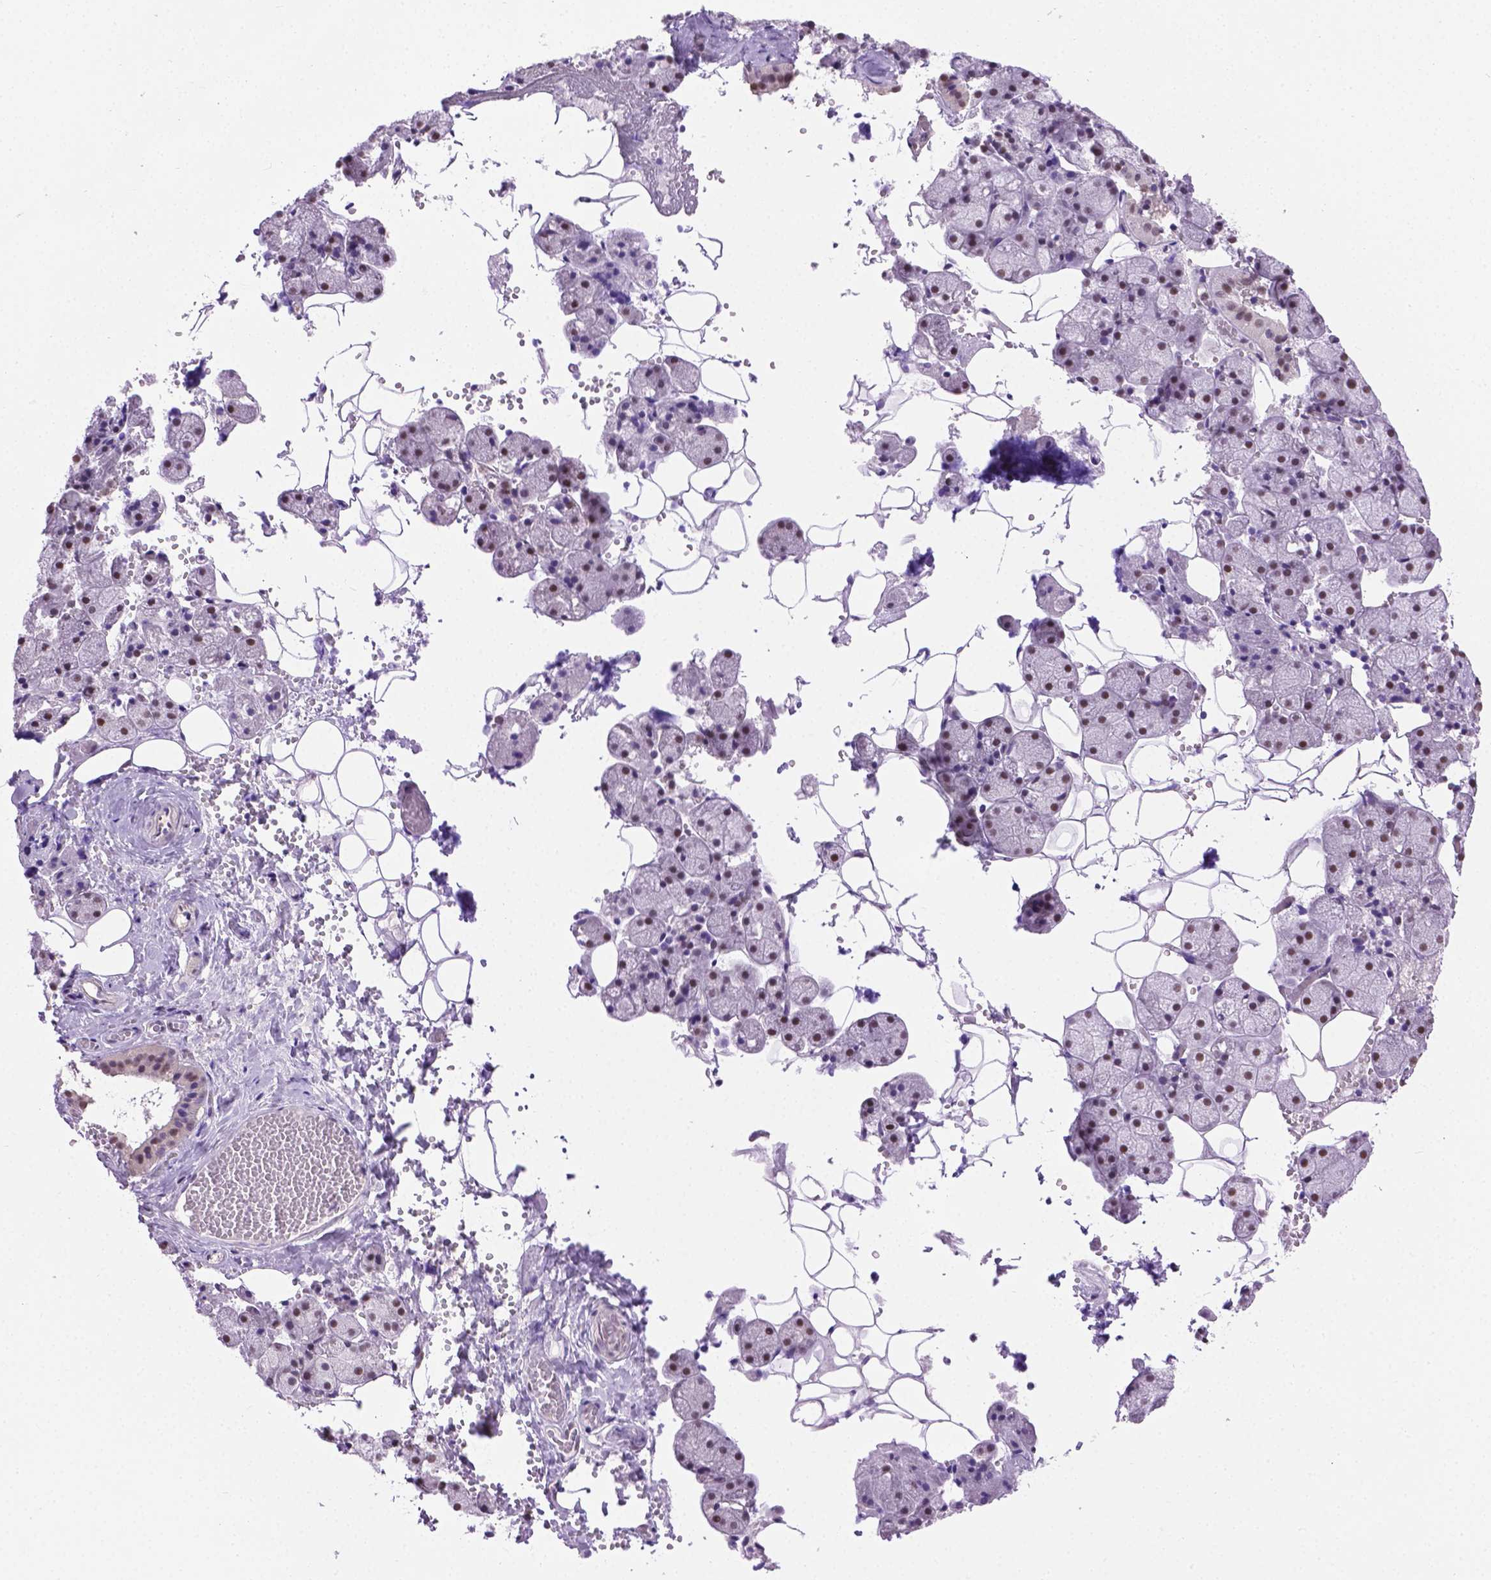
{"staining": {"intensity": "weak", "quantity": ">75%", "location": "nuclear"}, "tissue": "salivary gland", "cell_type": "Glandular cells", "image_type": "normal", "snomed": [{"axis": "morphology", "description": "Normal tissue, NOS"}, {"axis": "topography", "description": "Salivary gland"}], "caption": "Salivary gland stained with DAB (3,3'-diaminobenzidine) immunohistochemistry demonstrates low levels of weak nuclear expression in approximately >75% of glandular cells. The staining is performed using DAB brown chromogen to label protein expression. The nuclei are counter-stained blue using hematoxylin.", "gene": "ABI2", "patient": {"sex": "male", "age": 38}}